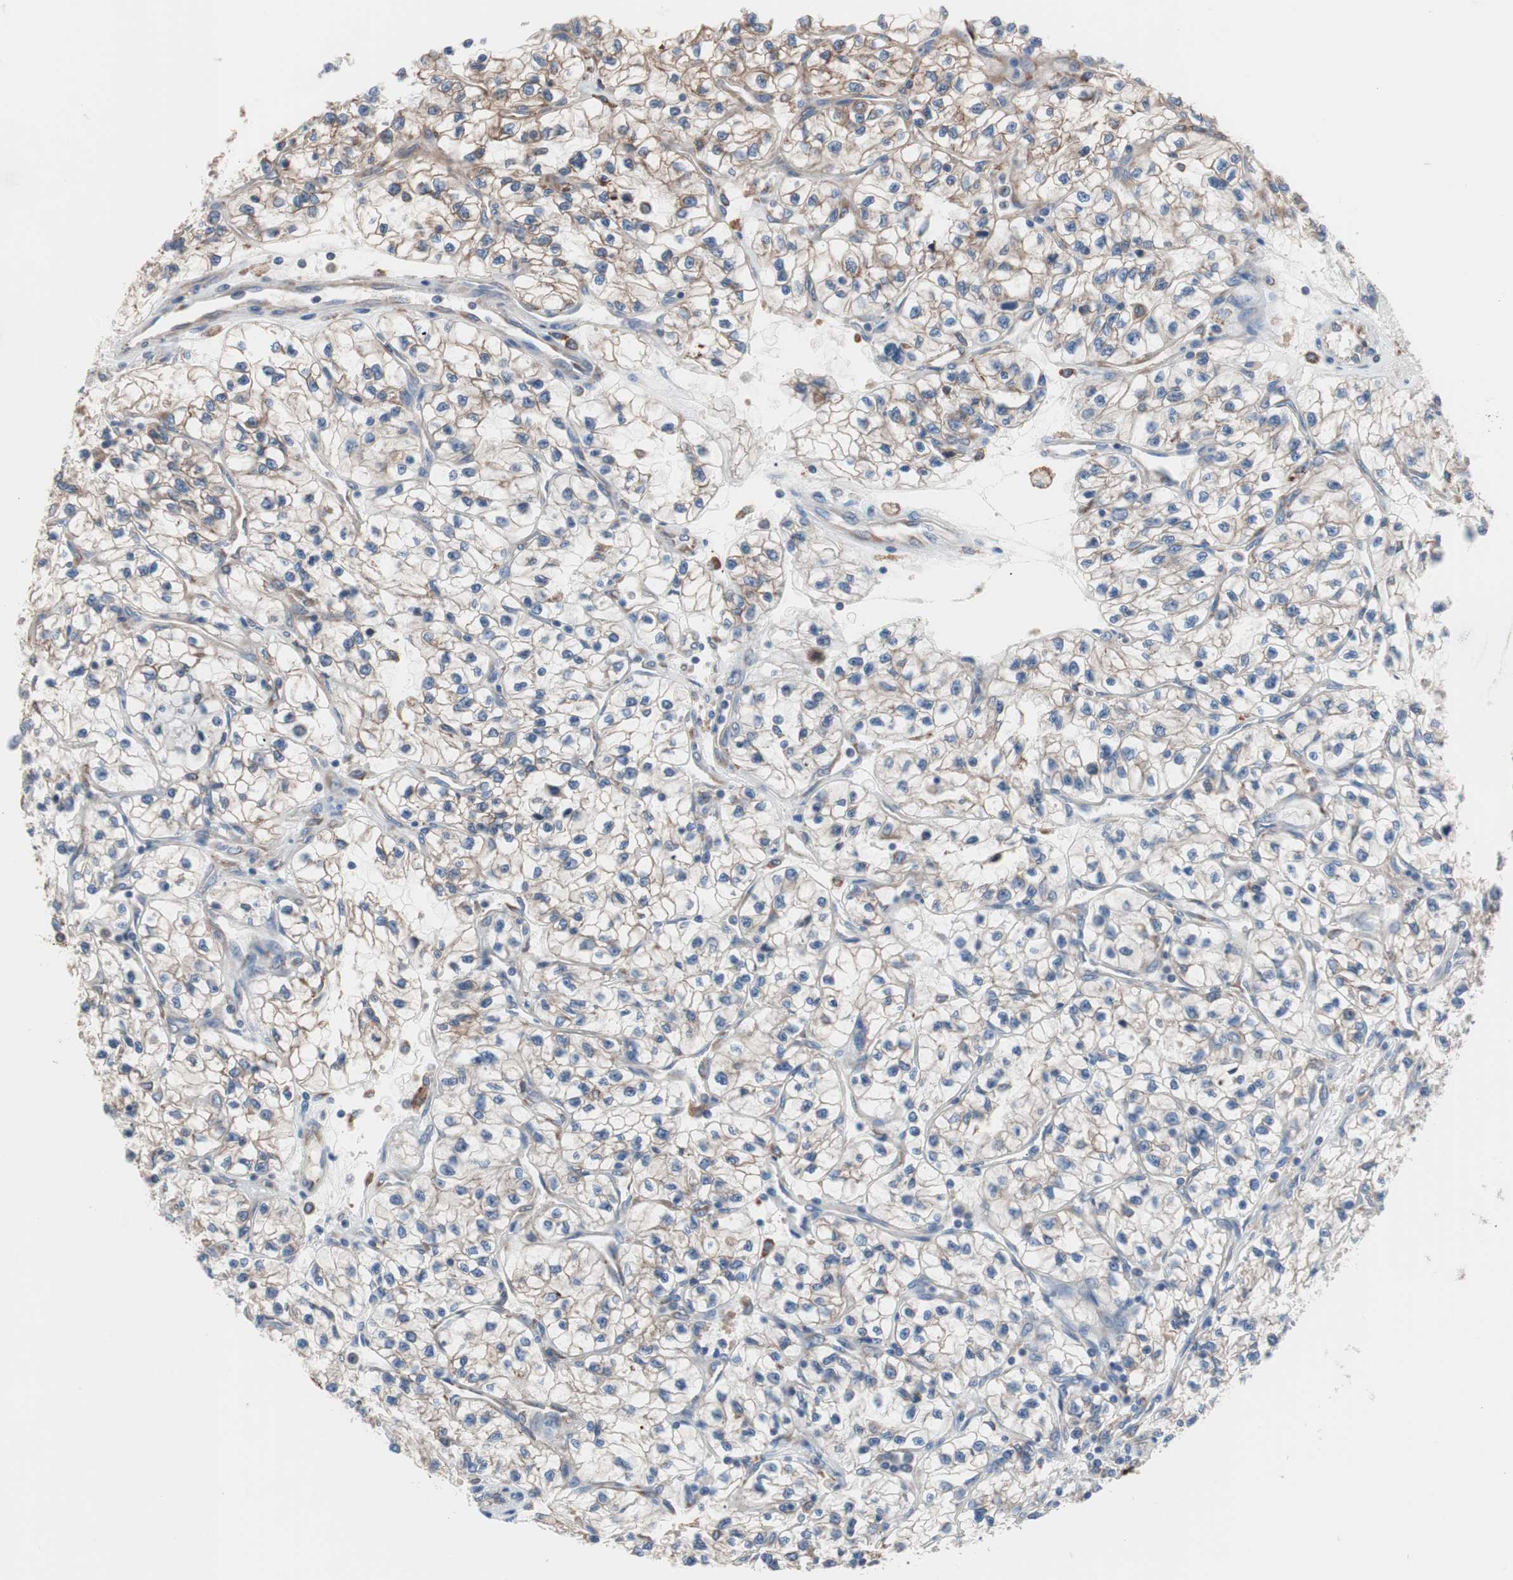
{"staining": {"intensity": "weak", "quantity": "<25%", "location": "cytoplasmic/membranous"}, "tissue": "renal cancer", "cell_type": "Tumor cells", "image_type": "cancer", "snomed": [{"axis": "morphology", "description": "Adenocarcinoma, NOS"}, {"axis": "topography", "description": "Kidney"}], "caption": "There is no significant staining in tumor cells of adenocarcinoma (renal).", "gene": "SLC27A4", "patient": {"sex": "female", "age": 57}}